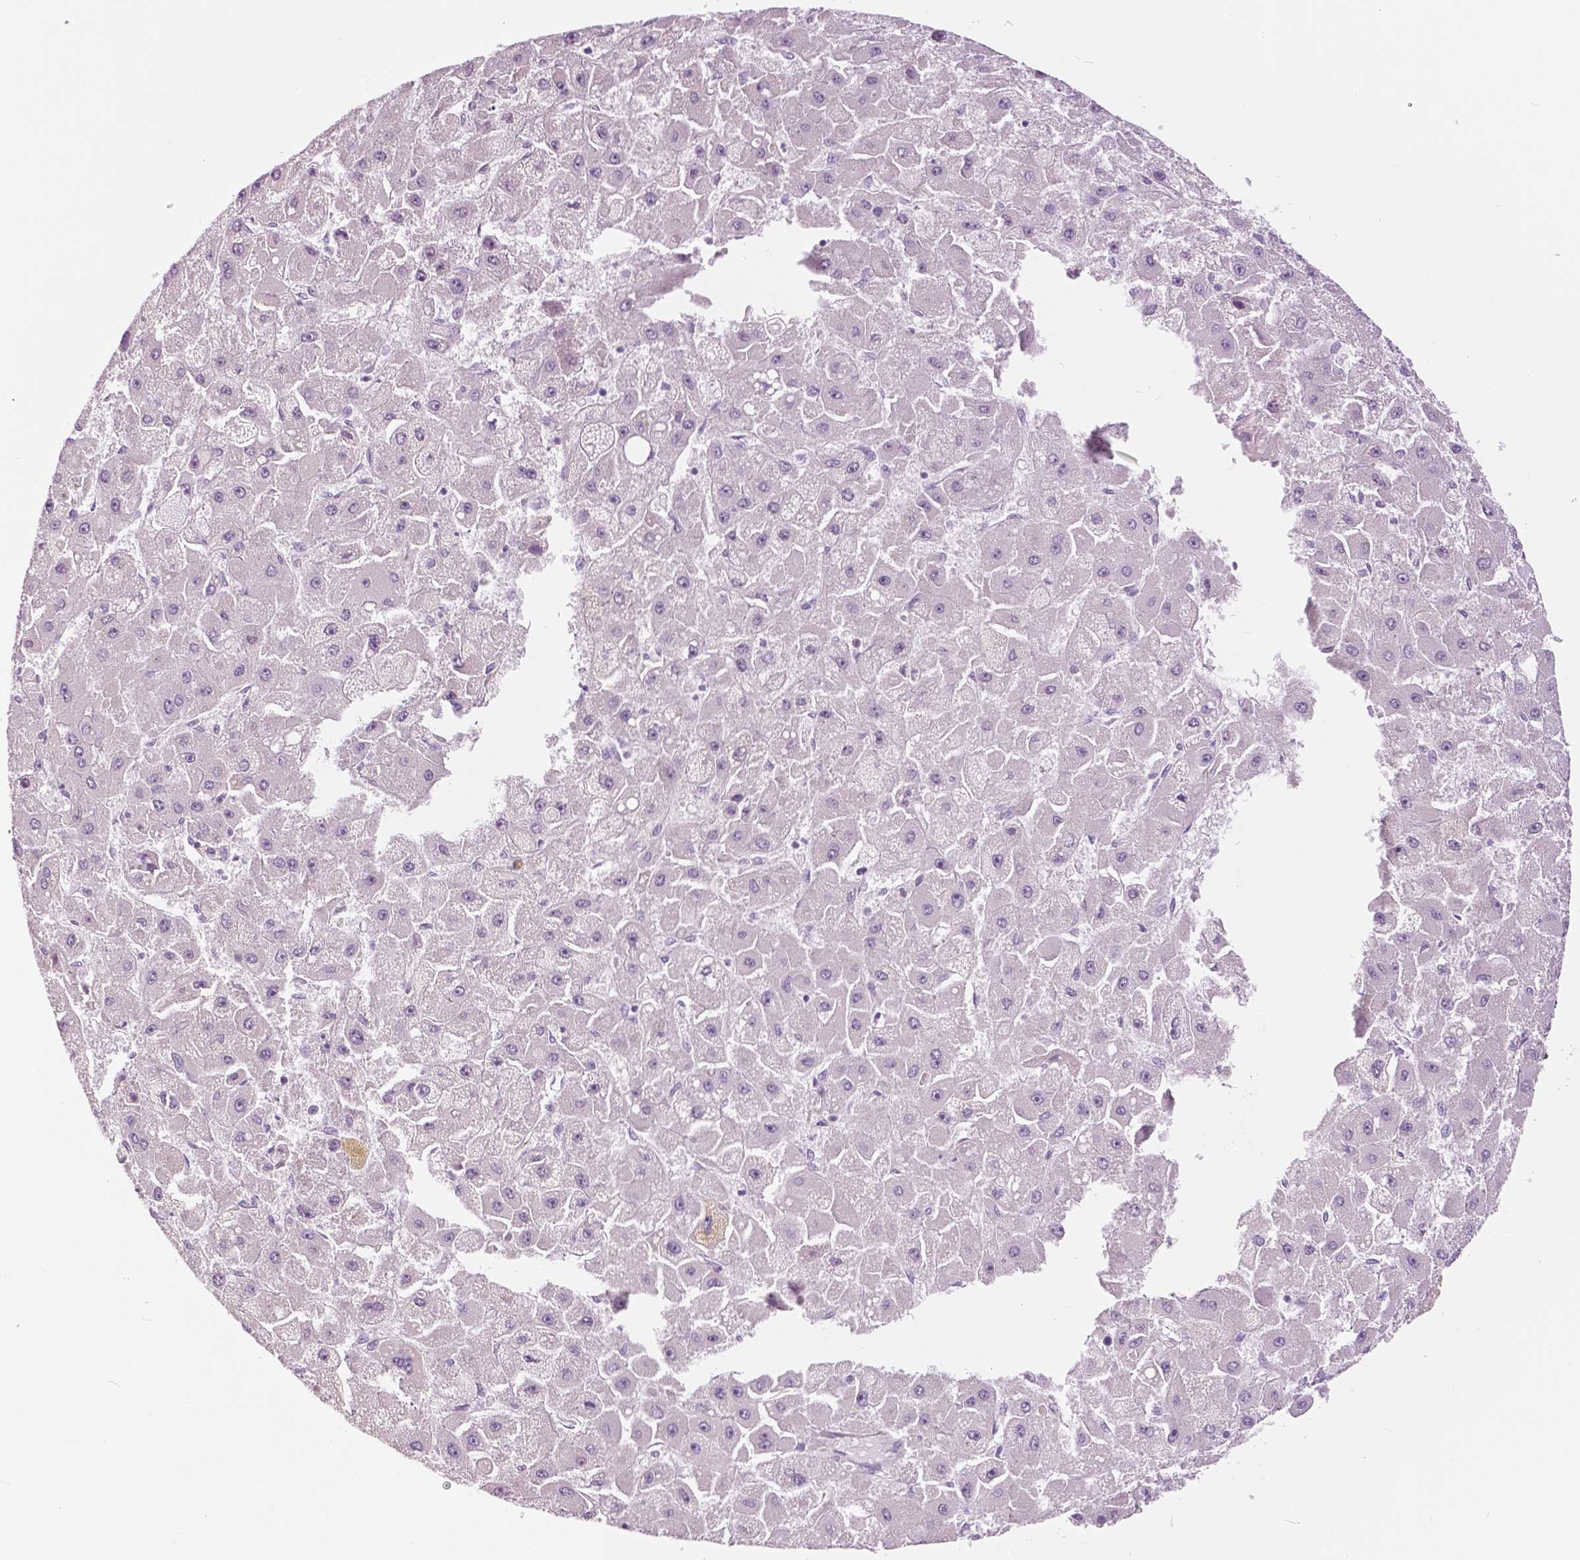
{"staining": {"intensity": "negative", "quantity": "none", "location": "none"}, "tissue": "liver cancer", "cell_type": "Tumor cells", "image_type": "cancer", "snomed": [{"axis": "morphology", "description": "Carcinoma, Hepatocellular, NOS"}, {"axis": "topography", "description": "Liver"}], "caption": "High power microscopy photomicrograph of an IHC histopathology image of liver hepatocellular carcinoma, revealing no significant positivity in tumor cells.", "gene": "SERPINI1", "patient": {"sex": "female", "age": 25}}